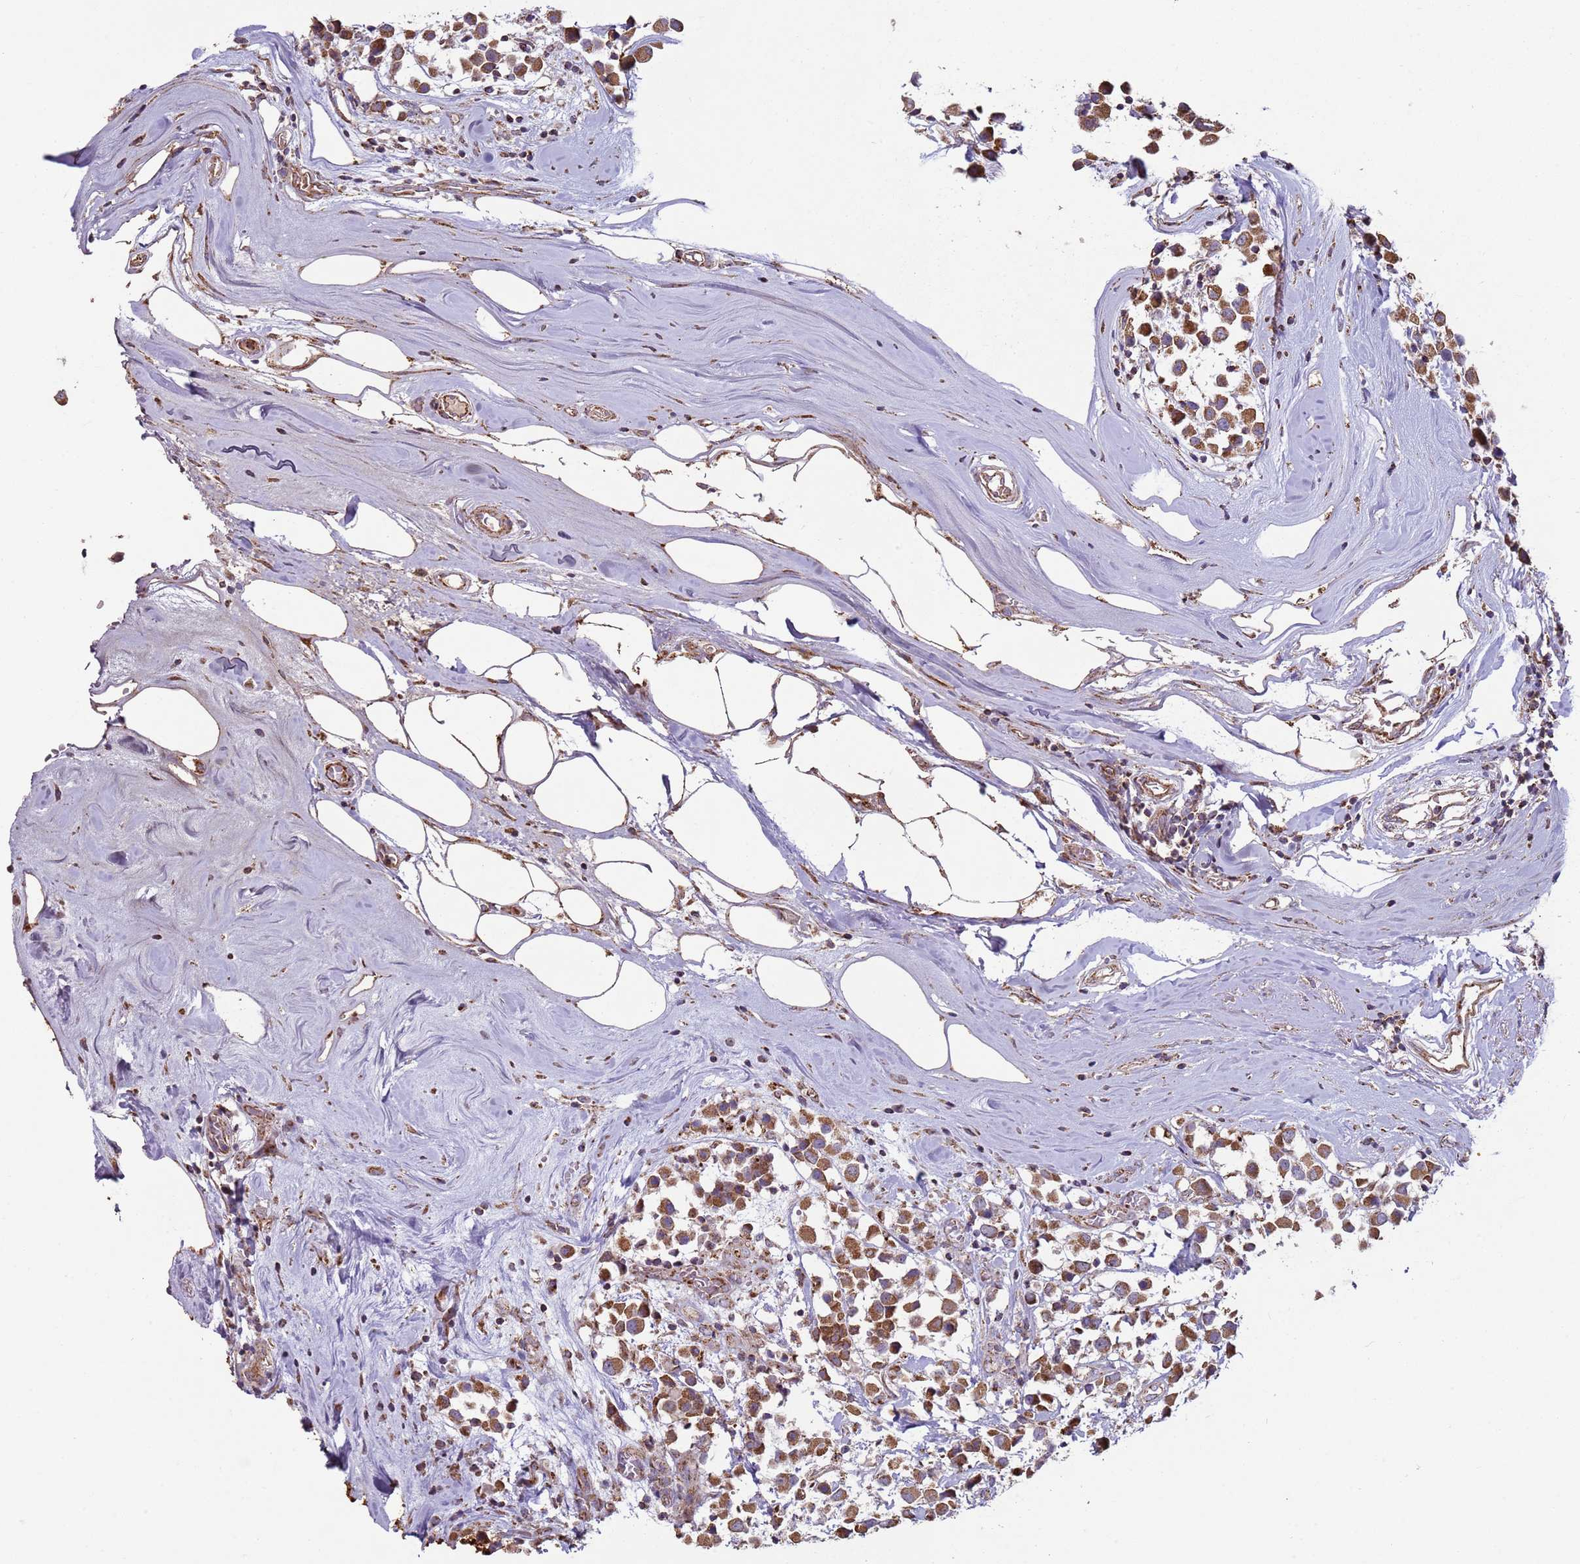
{"staining": {"intensity": "strong", "quantity": ">75%", "location": "cytoplasmic/membranous"}, "tissue": "breast cancer", "cell_type": "Tumor cells", "image_type": "cancer", "snomed": [{"axis": "morphology", "description": "Duct carcinoma"}, {"axis": "topography", "description": "Breast"}], "caption": "A photomicrograph of breast cancer stained for a protein demonstrates strong cytoplasmic/membranous brown staining in tumor cells.", "gene": "FBXO33", "patient": {"sex": "female", "age": 61}}